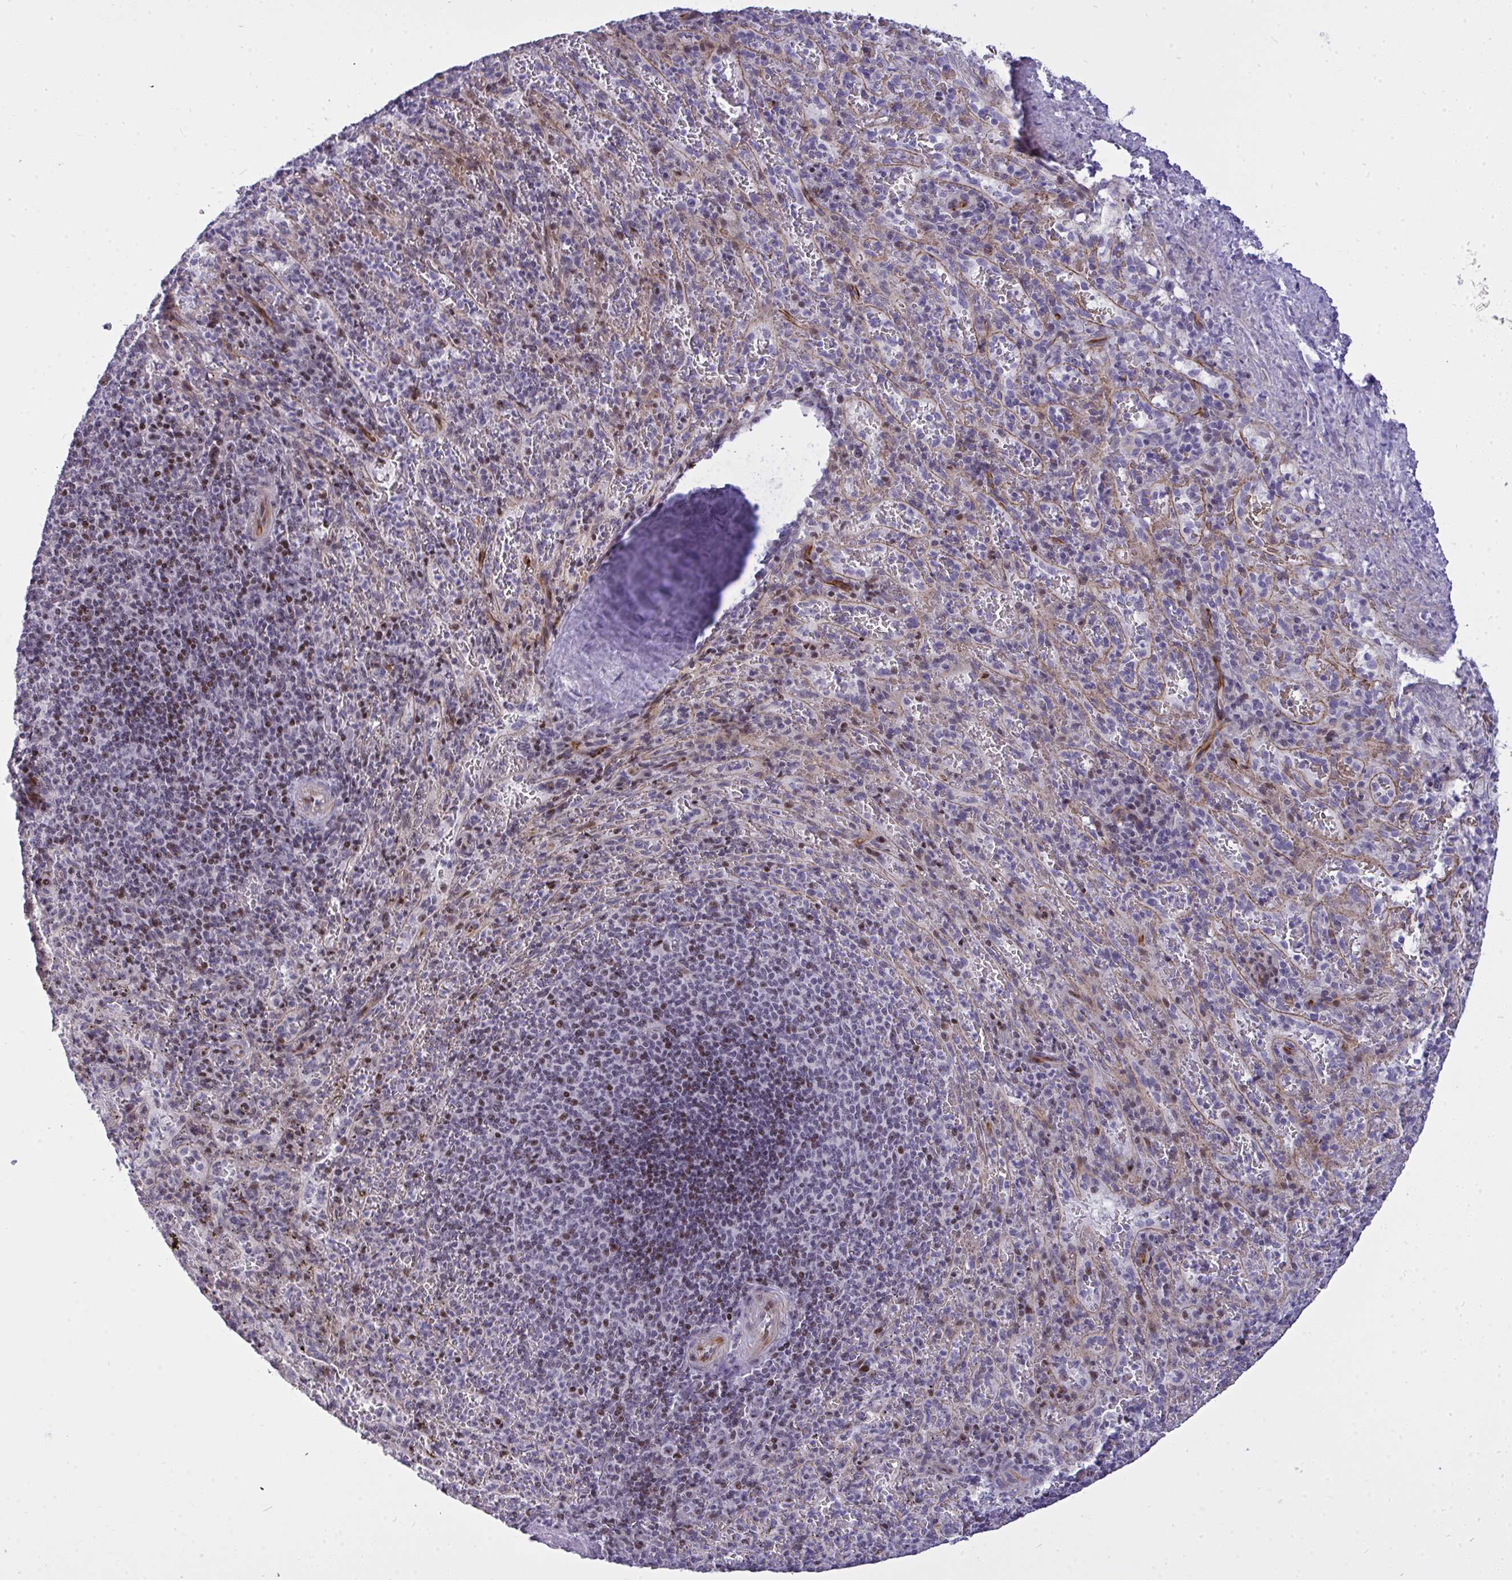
{"staining": {"intensity": "negative", "quantity": "none", "location": "none"}, "tissue": "spleen", "cell_type": "Cells in red pulp", "image_type": "normal", "snomed": [{"axis": "morphology", "description": "Normal tissue, NOS"}, {"axis": "topography", "description": "Spleen"}], "caption": "Spleen stained for a protein using immunohistochemistry reveals no staining cells in red pulp.", "gene": "PLPPR3", "patient": {"sex": "male", "age": 57}}